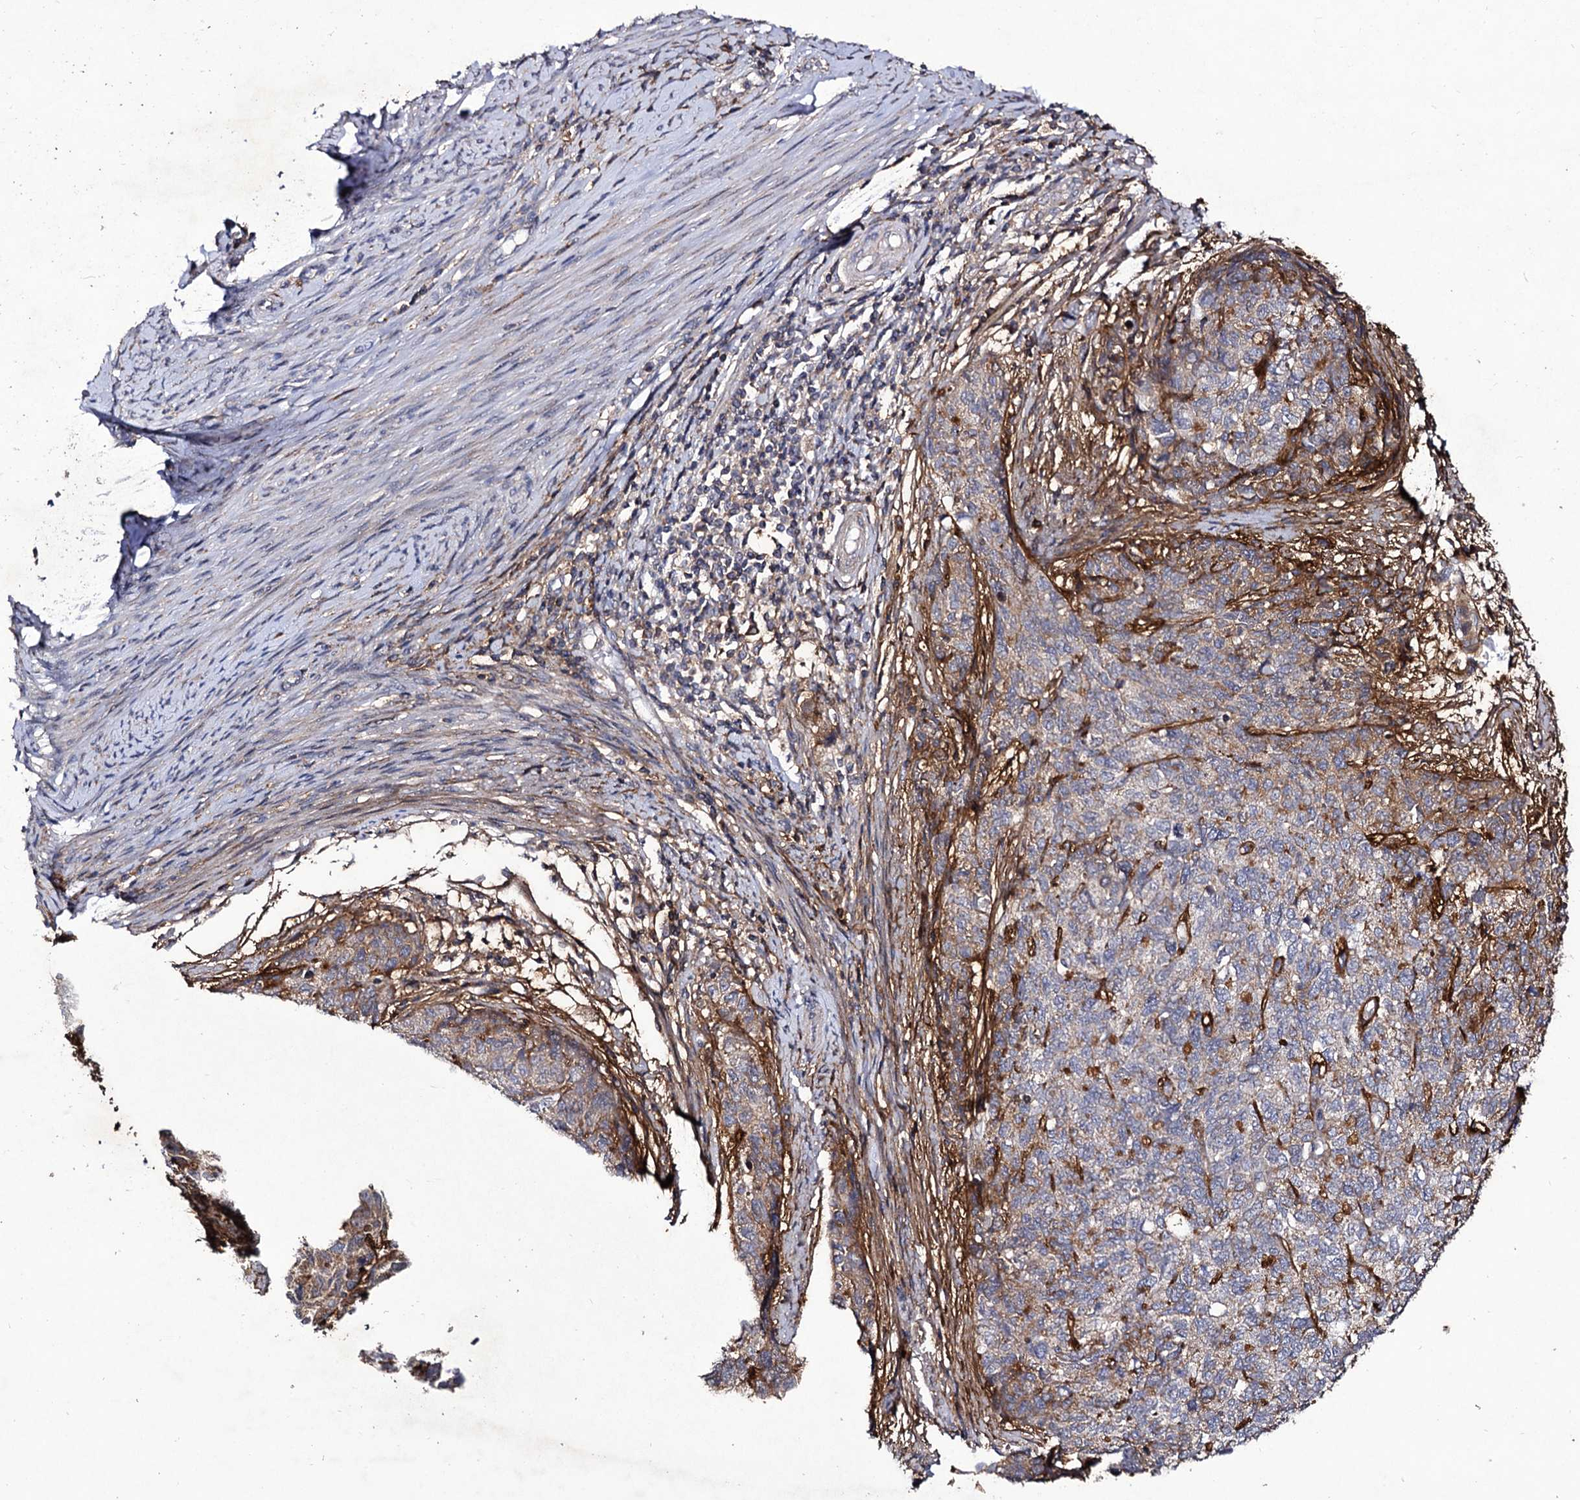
{"staining": {"intensity": "weak", "quantity": "<25%", "location": "cytoplasmic/membranous"}, "tissue": "cervical cancer", "cell_type": "Tumor cells", "image_type": "cancer", "snomed": [{"axis": "morphology", "description": "Squamous cell carcinoma, NOS"}, {"axis": "topography", "description": "Cervix"}], "caption": "High magnification brightfield microscopy of cervical cancer (squamous cell carcinoma) stained with DAB (brown) and counterstained with hematoxylin (blue): tumor cells show no significant expression. Nuclei are stained in blue.", "gene": "MYO1H", "patient": {"sex": "female", "age": 63}}